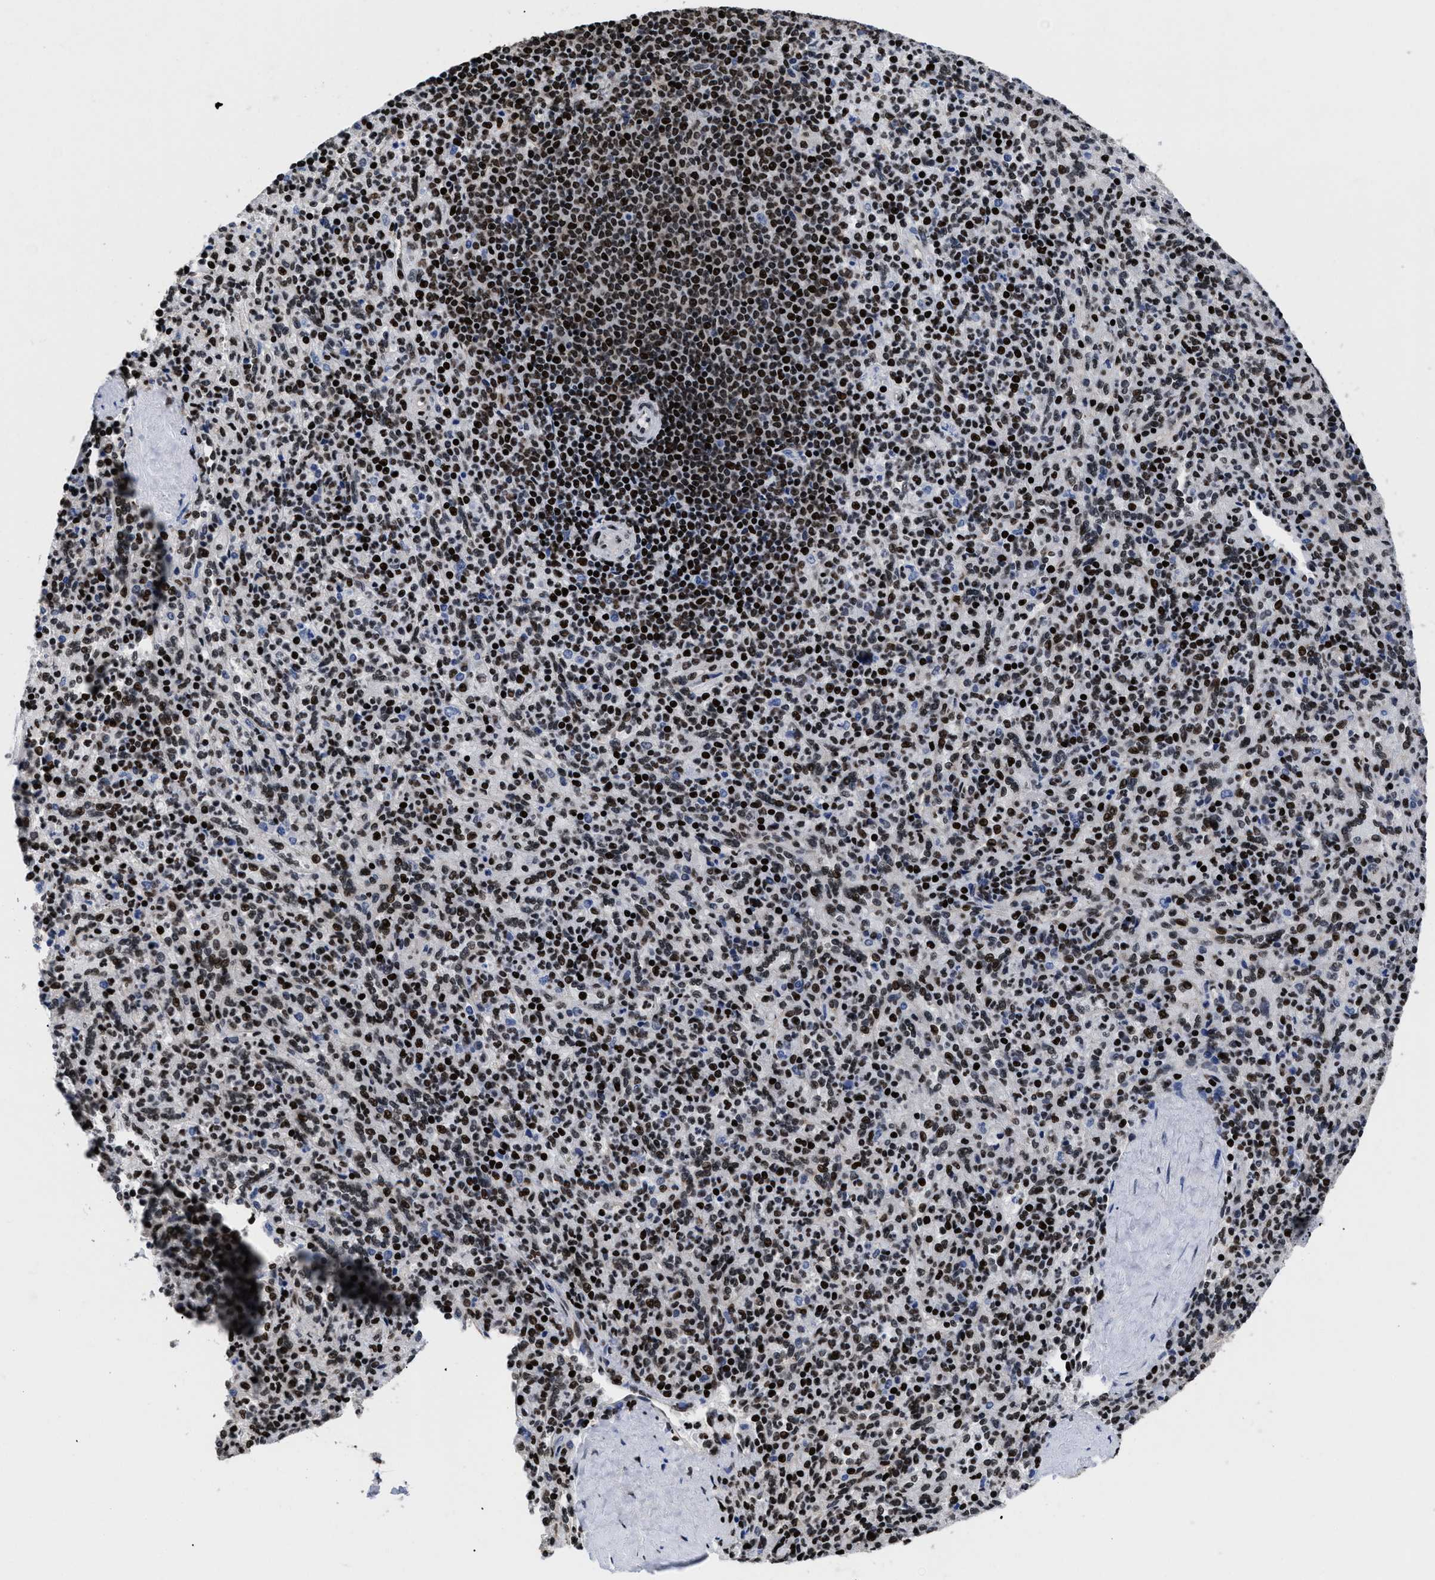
{"staining": {"intensity": "strong", "quantity": "25%-75%", "location": "nuclear"}, "tissue": "spleen", "cell_type": "Cells in red pulp", "image_type": "normal", "snomed": [{"axis": "morphology", "description": "Normal tissue, NOS"}, {"axis": "topography", "description": "Spleen"}], "caption": "DAB immunohistochemical staining of benign spleen demonstrates strong nuclear protein staining in approximately 25%-75% of cells in red pulp. Nuclei are stained in blue.", "gene": "CALHM3", "patient": {"sex": "male", "age": 36}}